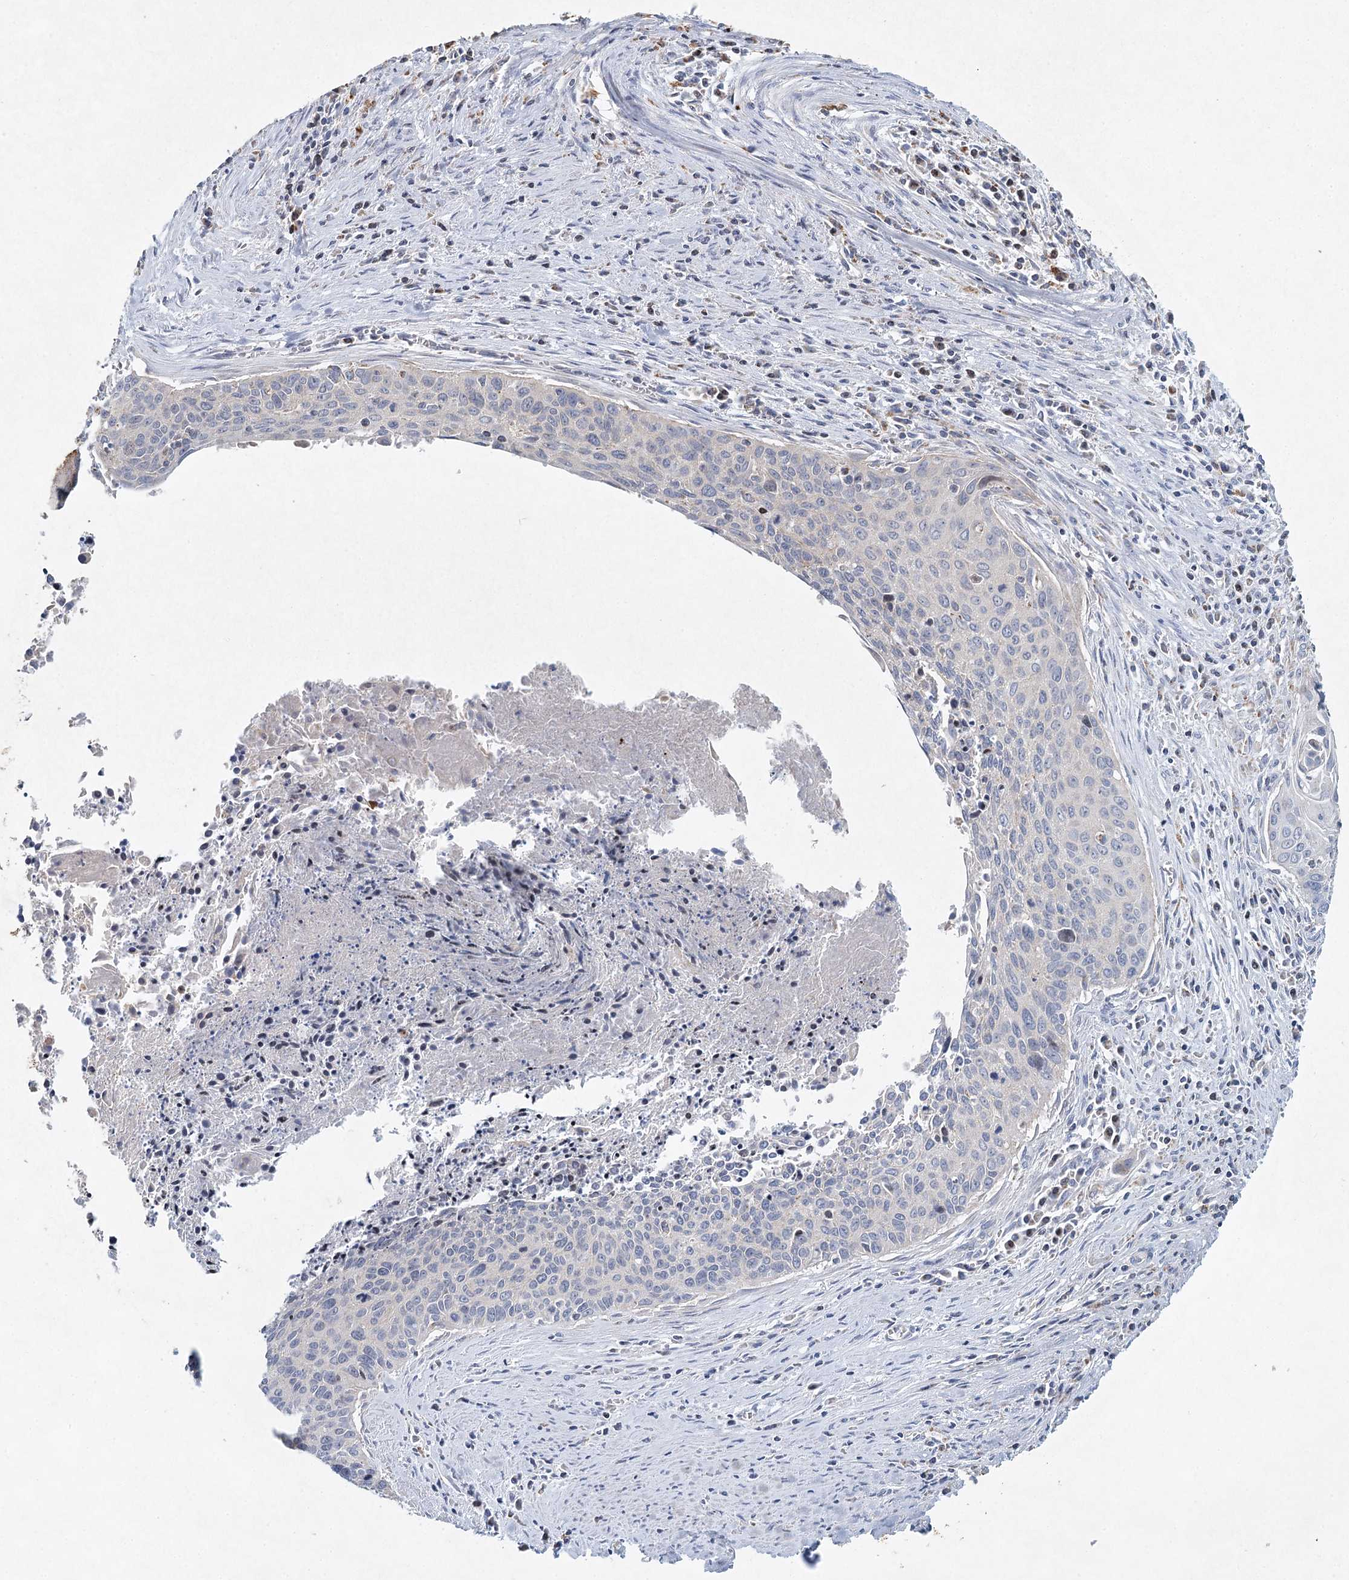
{"staining": {"intensity": "negative", "quantity": "none", "location": "none"}, "tissue": "cervical cancer", "cell_type": "Tumor cells", "image_type": "cancer", "snomed": [{"axis": "morphology", "description": "Squamous cell carcinoma, NOS"}, {"axis": "topography", "description": "Cervix"}], "caption": "High magnification brightfield microscopy of squamous cell carcinoma (cervical) stained with DAB (brown) and counterstained with hematoxylin (blue): tumor cells show no significant expression. (Stains: DAB IHC with hematoxylin counter stain, Microscopy: brightfield microscopy at high magnification).", "gene": "XPO6", "patient": {"sex": "female", "age": 55}}